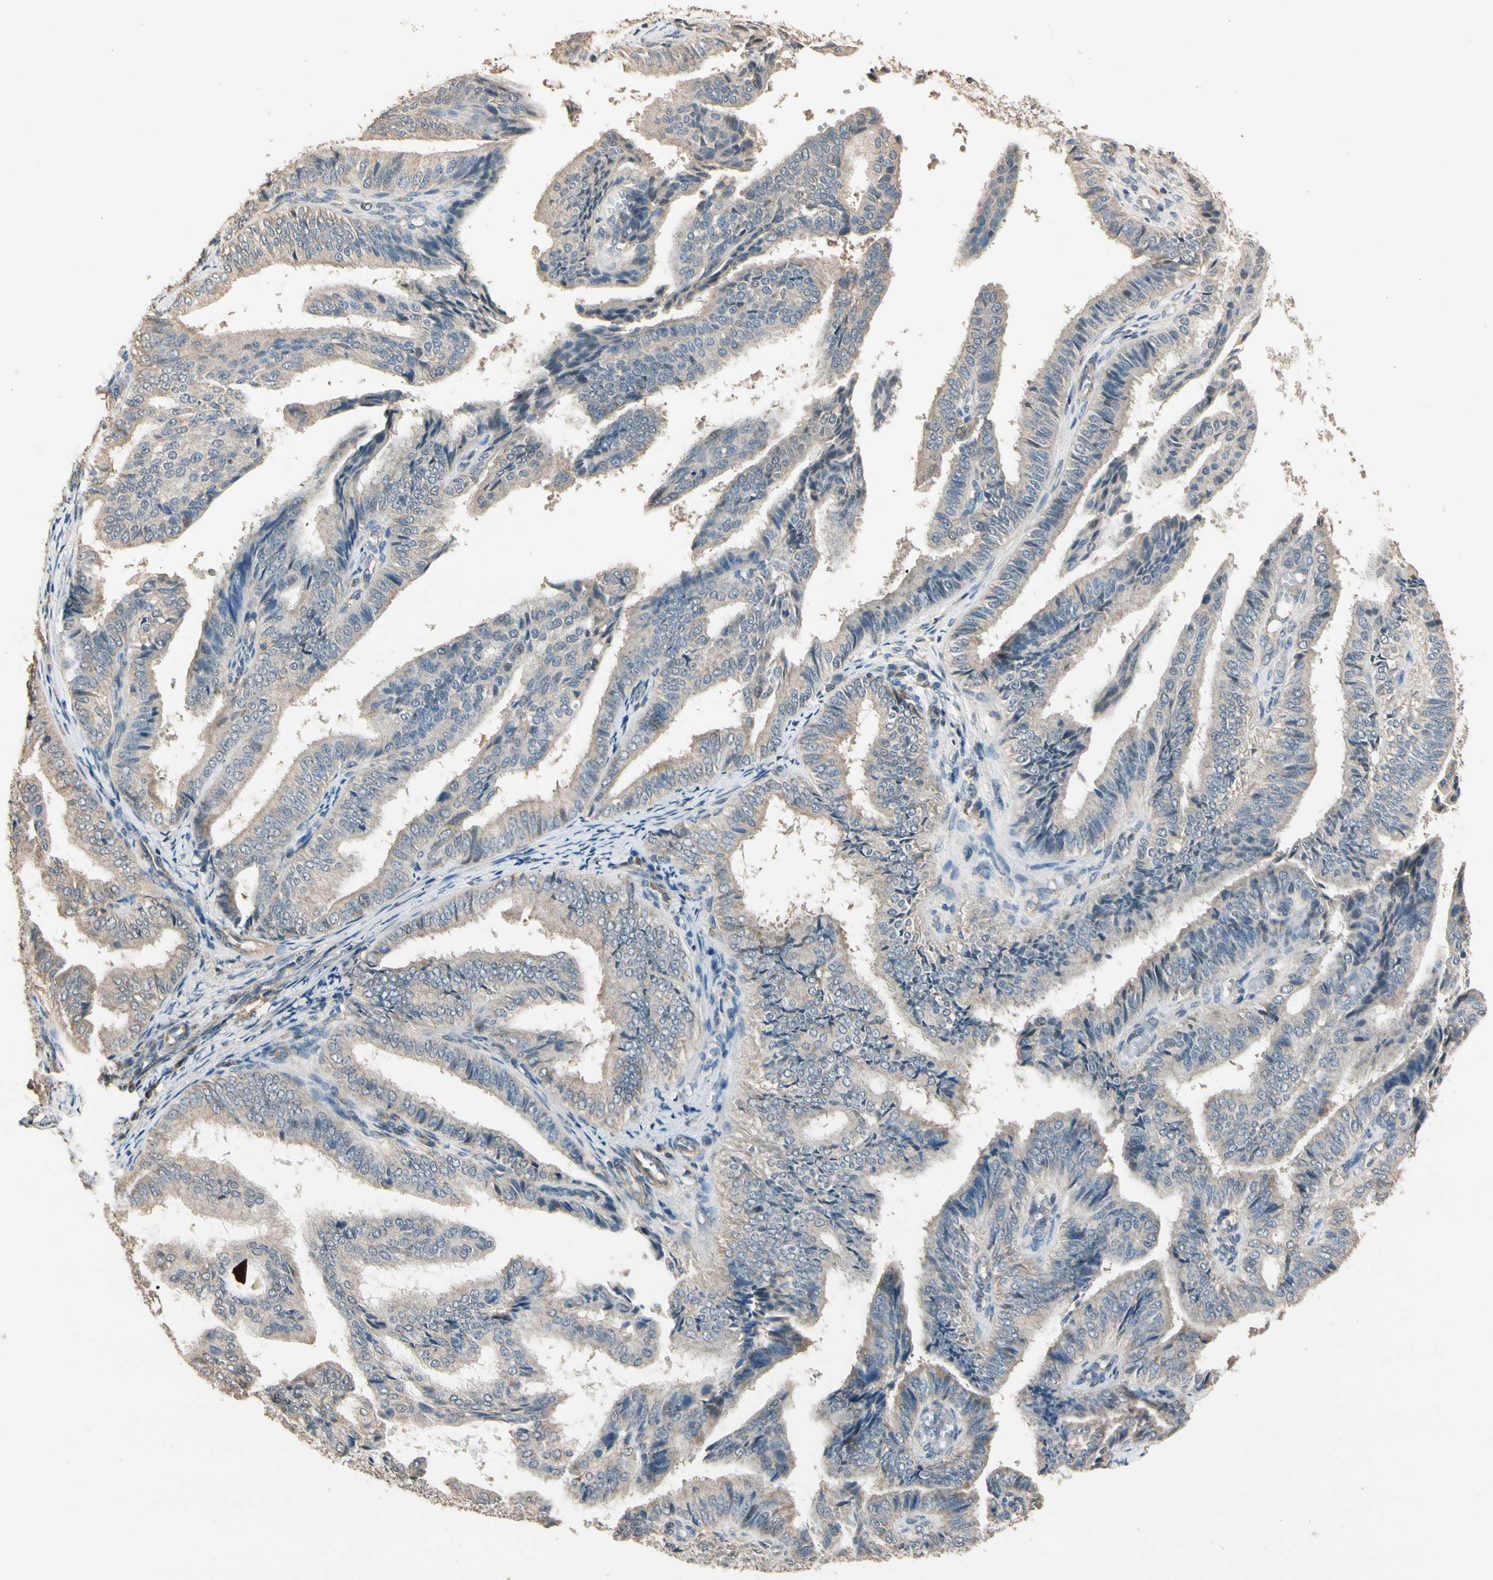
{"staining": {"intensity": "weak", "quantity": "25%-75%", "location": "cytoplasmic/membranous"}, "tissue": "endometrial cancer", "cell_type": "Tumor cells", "image_type": "cancer", "snomed": [{"axis": "morphology", "description": "Adenocarcinoma, NOS"}, {"axis": "topography", "description": "Endometrium"}], "caption": "Weak cytoplasmic/membranous positivity is appreciated in about 25%-75% of tumor cells in endometrial cancer (adenocarcinoma).", "gene": "CDH6", "patient": {"sex": "female", "age": 58}}